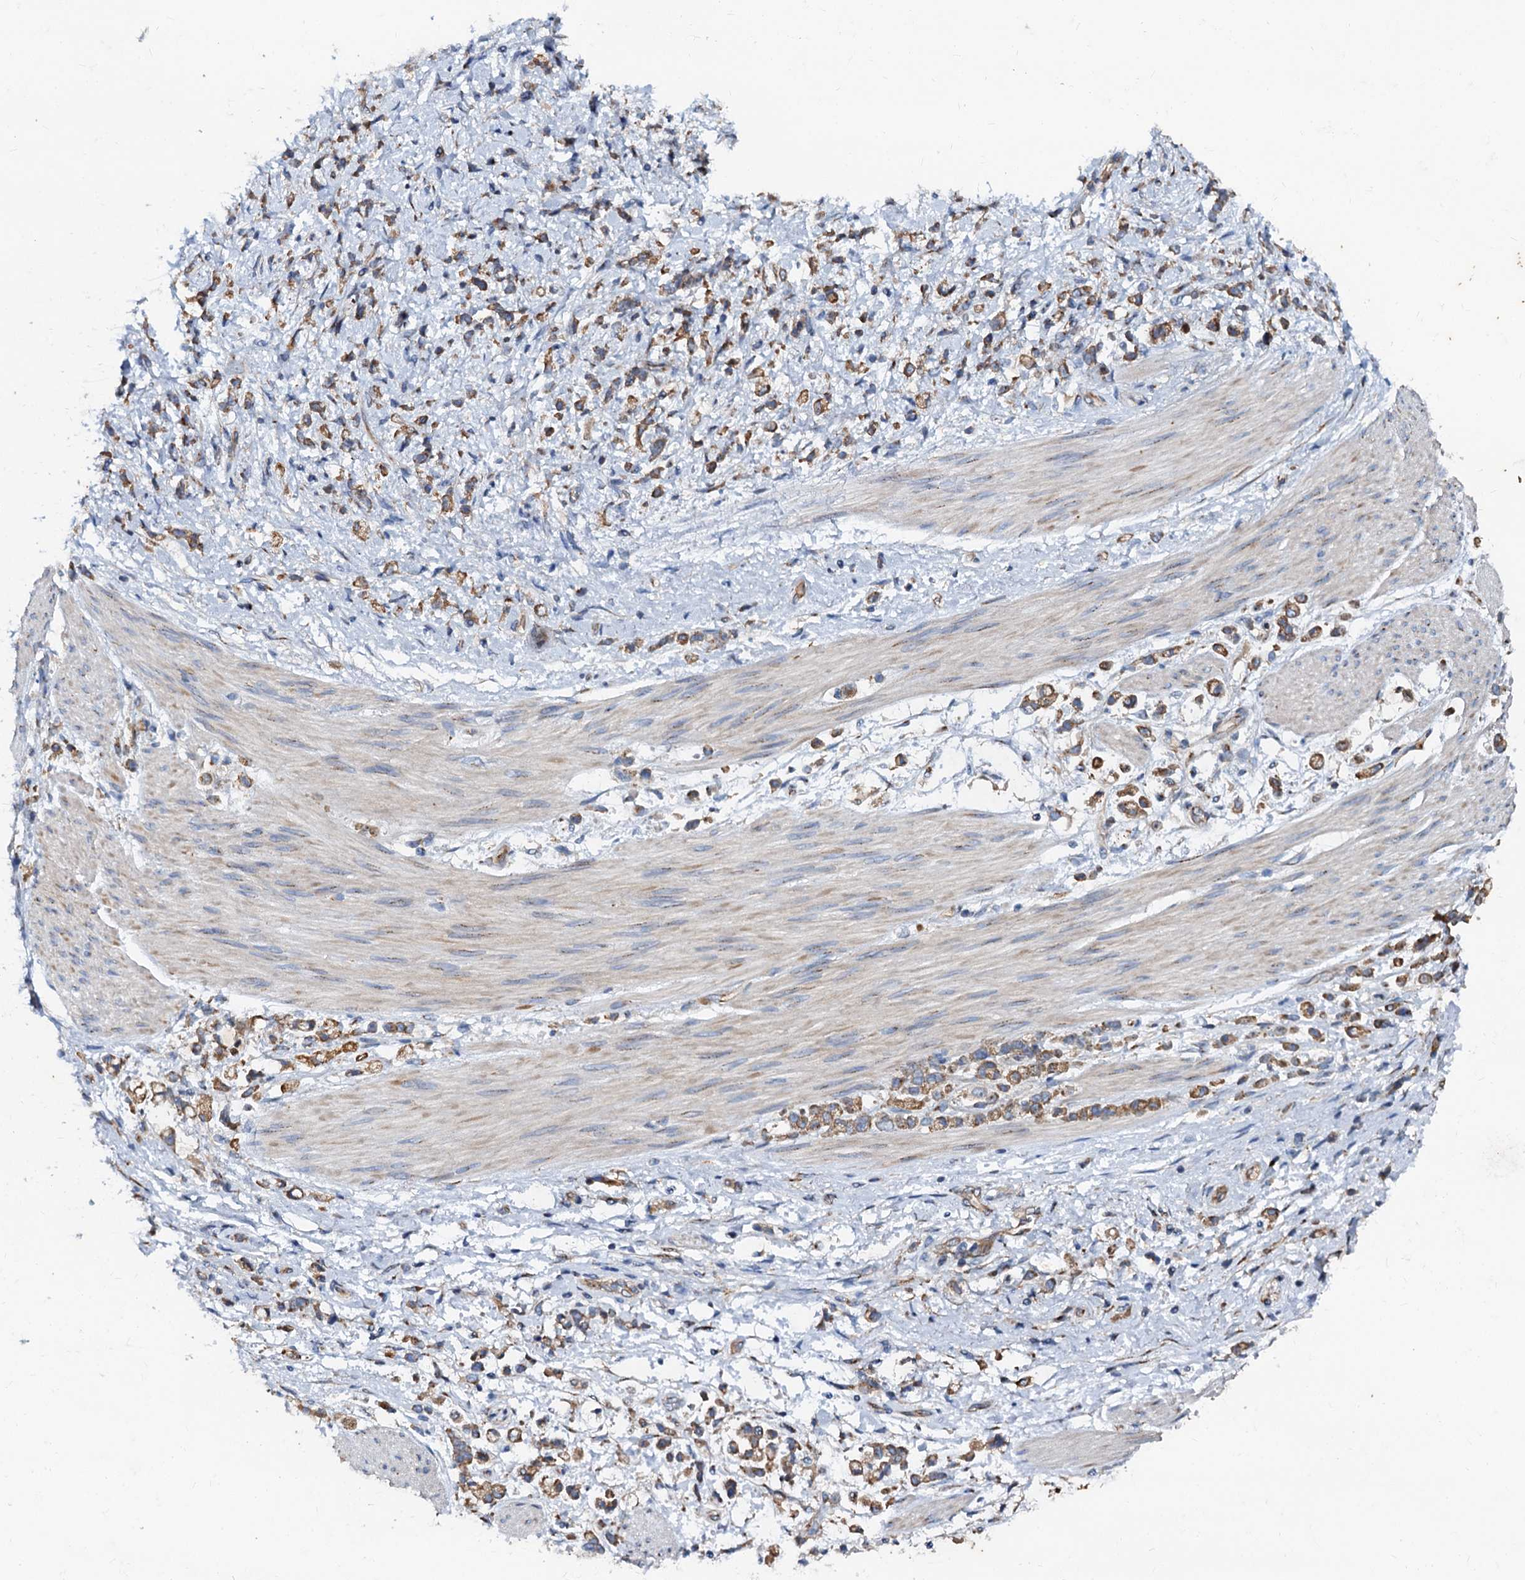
{"staining": {"intensity": "moderate", "quantity": ">75%", "location": "cytoplasmic/membranous"}, "tissue": "stomach cancer", "cell_type": "Tumor cells", "image_type": "cancer", "snomed": [{"axis": "morphology", "description": "Adenocarcinoma, NOS"}, {"axis": "topography", "description": "Stomach"}], "caption": "The histopathology image shows a brown stain indicating the presence of a protein in the cytoplasmic/membranous of tumor cells in stomach cancer.", "gene": "NGRN", "patient": {"sex": "female", "age": 60}}